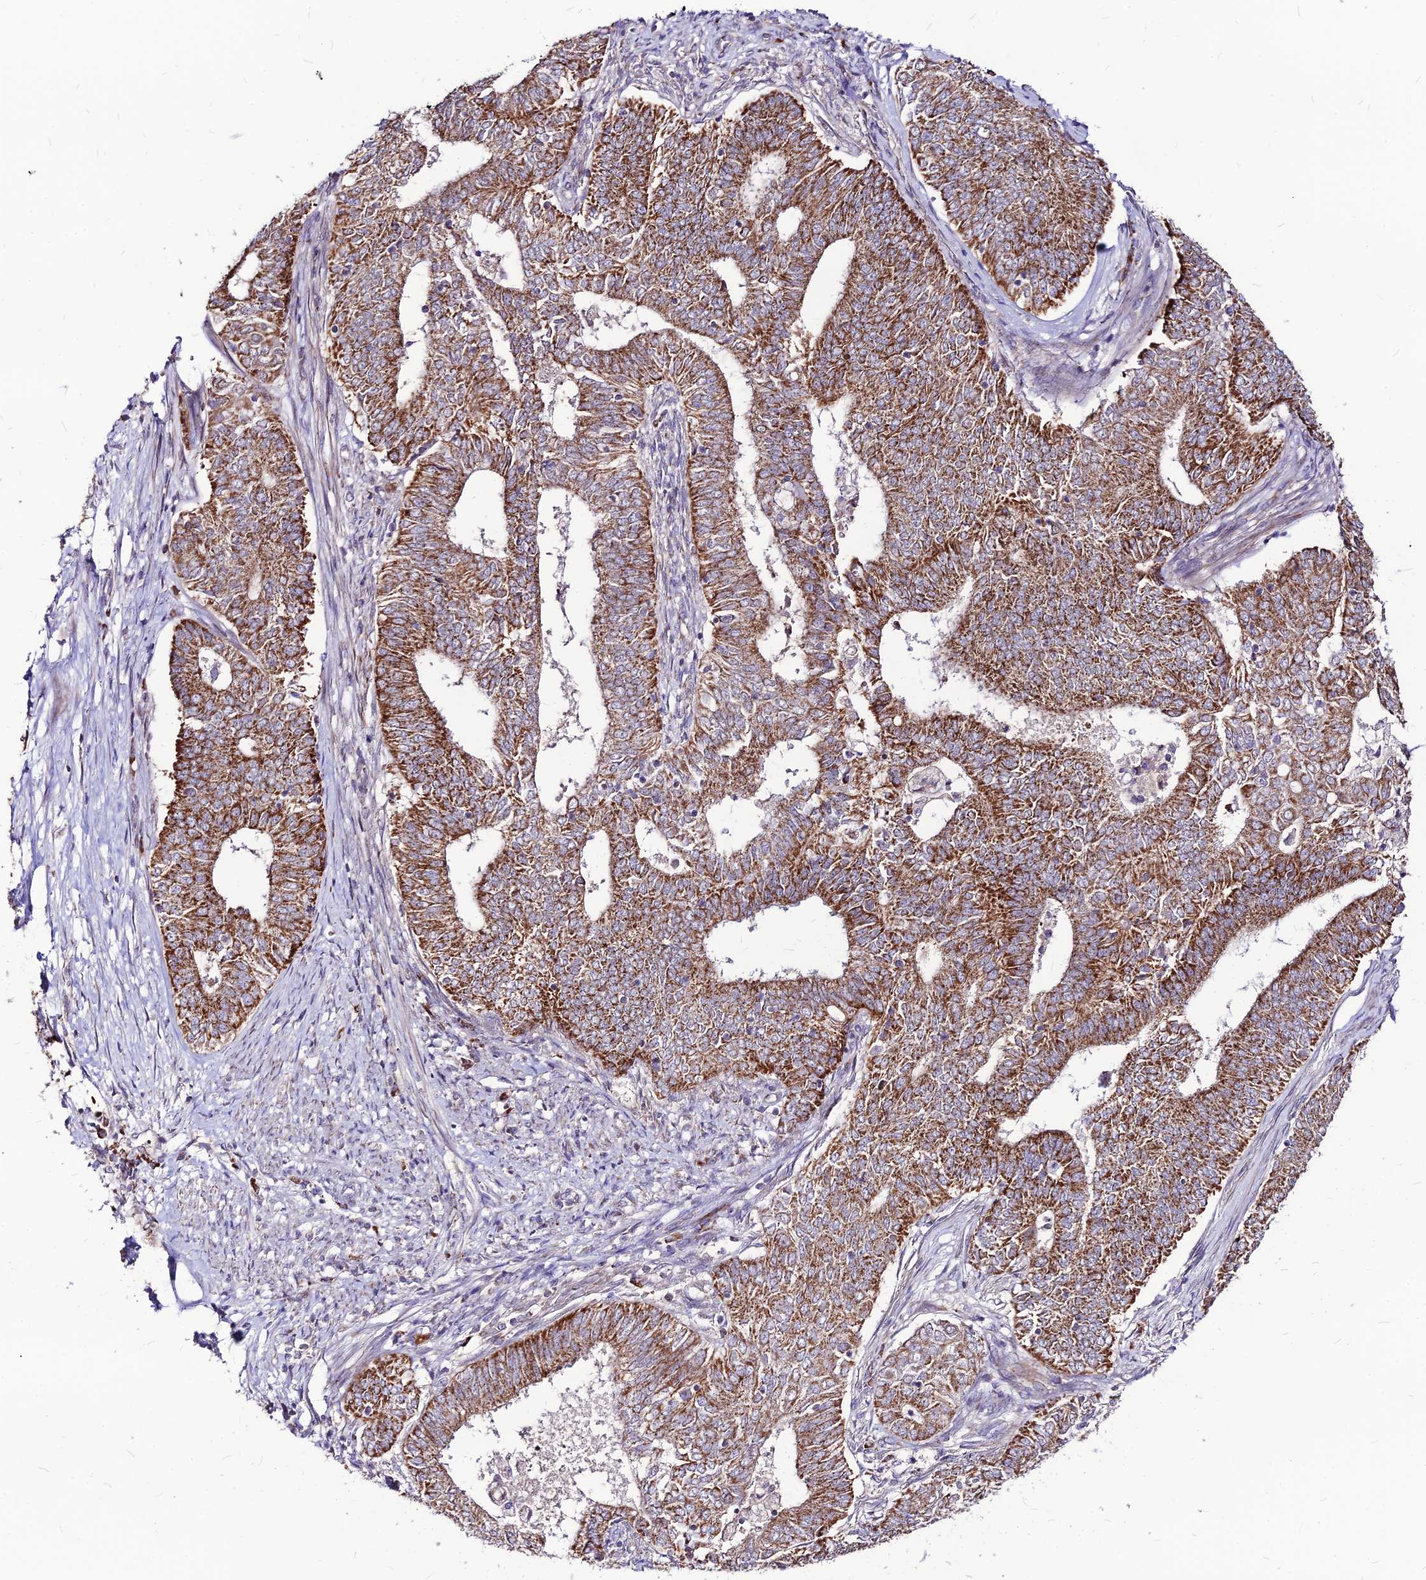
{"staining": {"intensity": "strong", "quantity": ">75%", "location": "cytoplasmic/membranous"}, "tissue": "endometrial cancer", "cell_type": "Tumor cells", "image_type": "cancer", "snomed": [{"axis": "morphology", "description": "Adenocarcinoma, NOS"}, {"axis": "topography", "description": "Endometrium"}], "caption": "A brown stain highlights strong cytoplasmic/membranous staining of a protein in human endometrial cancer tumor cells. Using DAB (brown) and hematoxylin (blue) stains, captured at high magnification using brightfield microscopy.", "gene": "ECI1", "patient": {"sex": "female", "age": 62}}